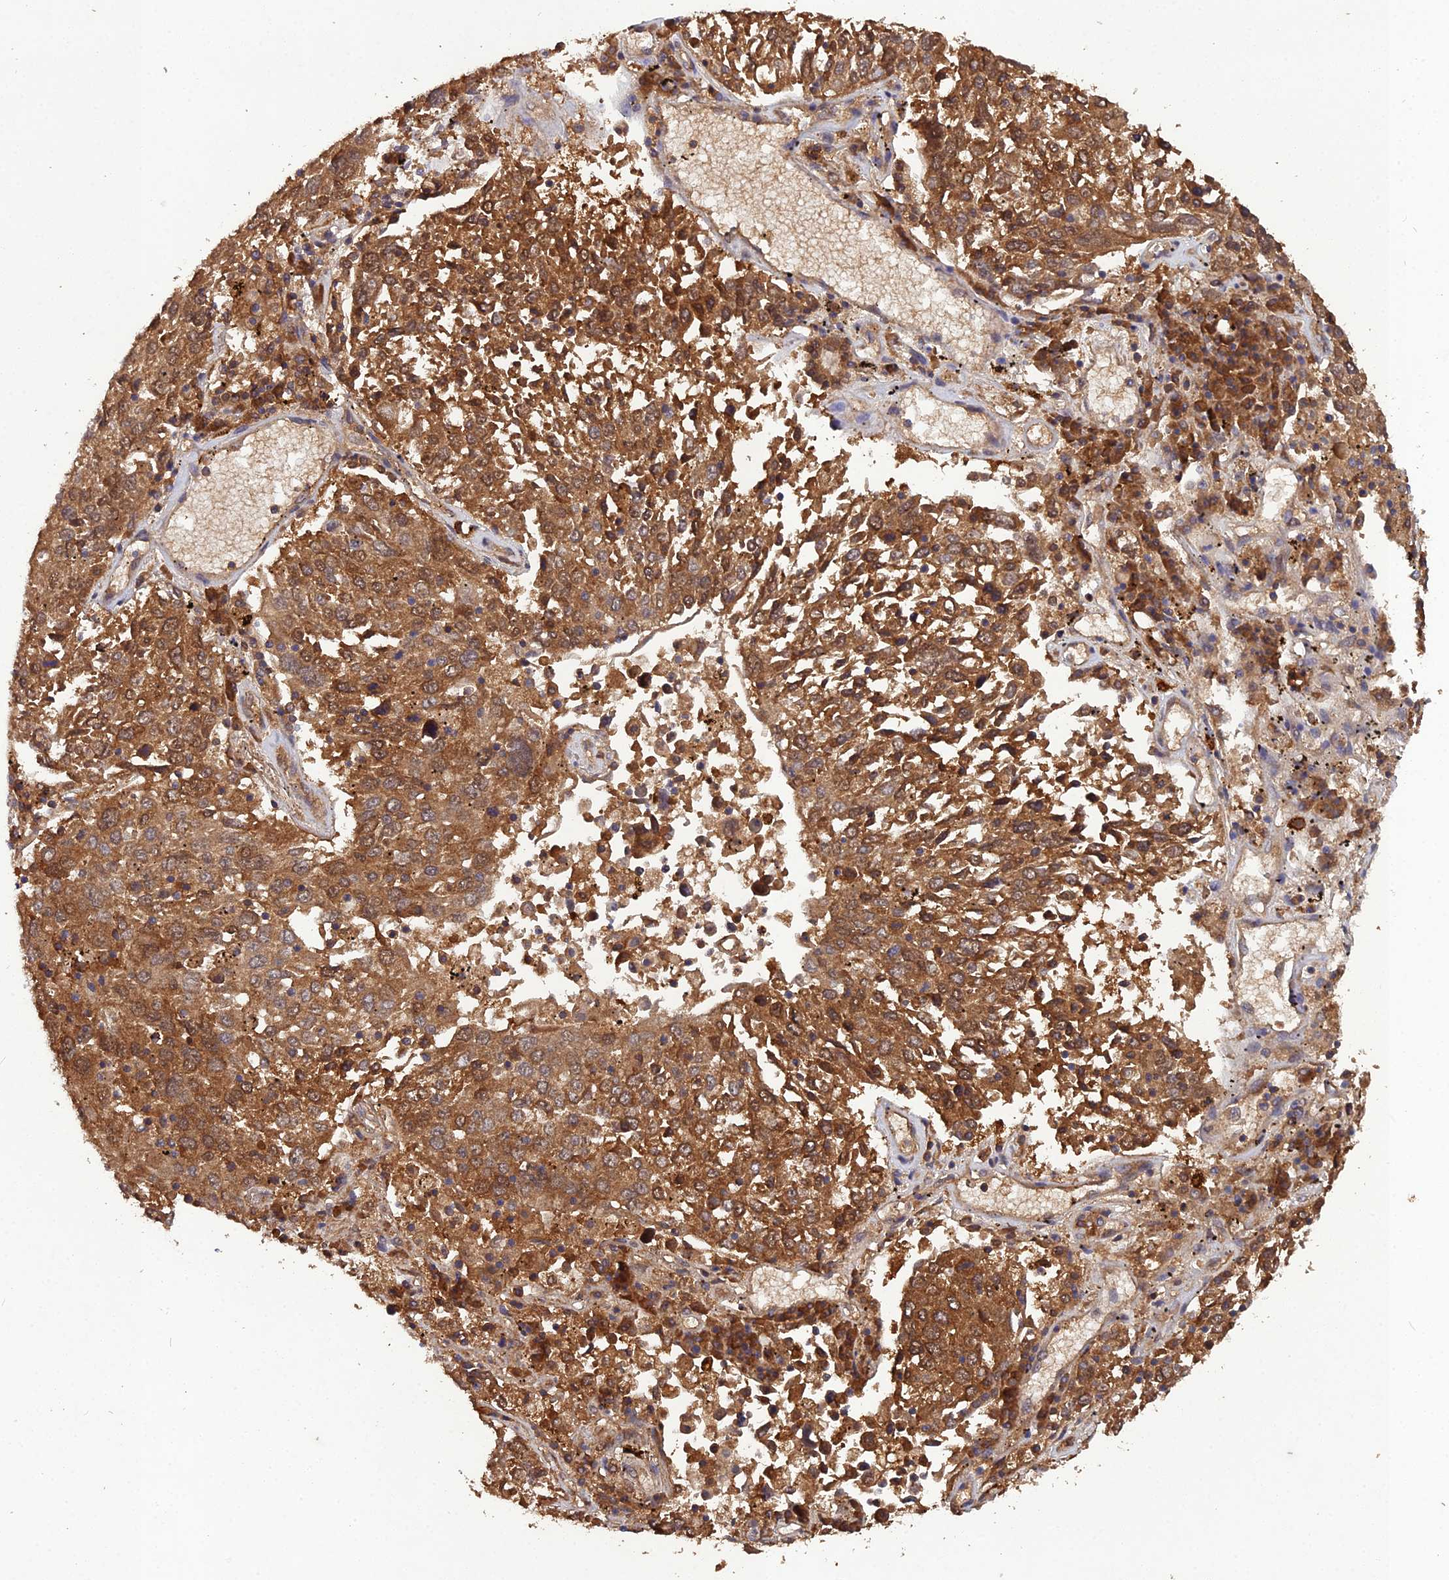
{"staining": {"intensity": "moderate", "quantity": ">75%", "location": "cytoplasmic/membranous"}, "tissue": "lung cancer", "cell_type": "Tumor cells", "image_type": "cancer", "snomed": [{"axis": "morphology", "description": "Squamous cell carcinoma, NOS"}, {"axis": "topography", "description": "Lung"}], "caption": "High-power microscopy captured an immunohistochemistry image of lung cancer, revealing moderate cytoplasmic/membranous positivity in about >75% of tumor cells.", "gene": "TMEM258", "patient": {"sex": "male", "age": 65}}